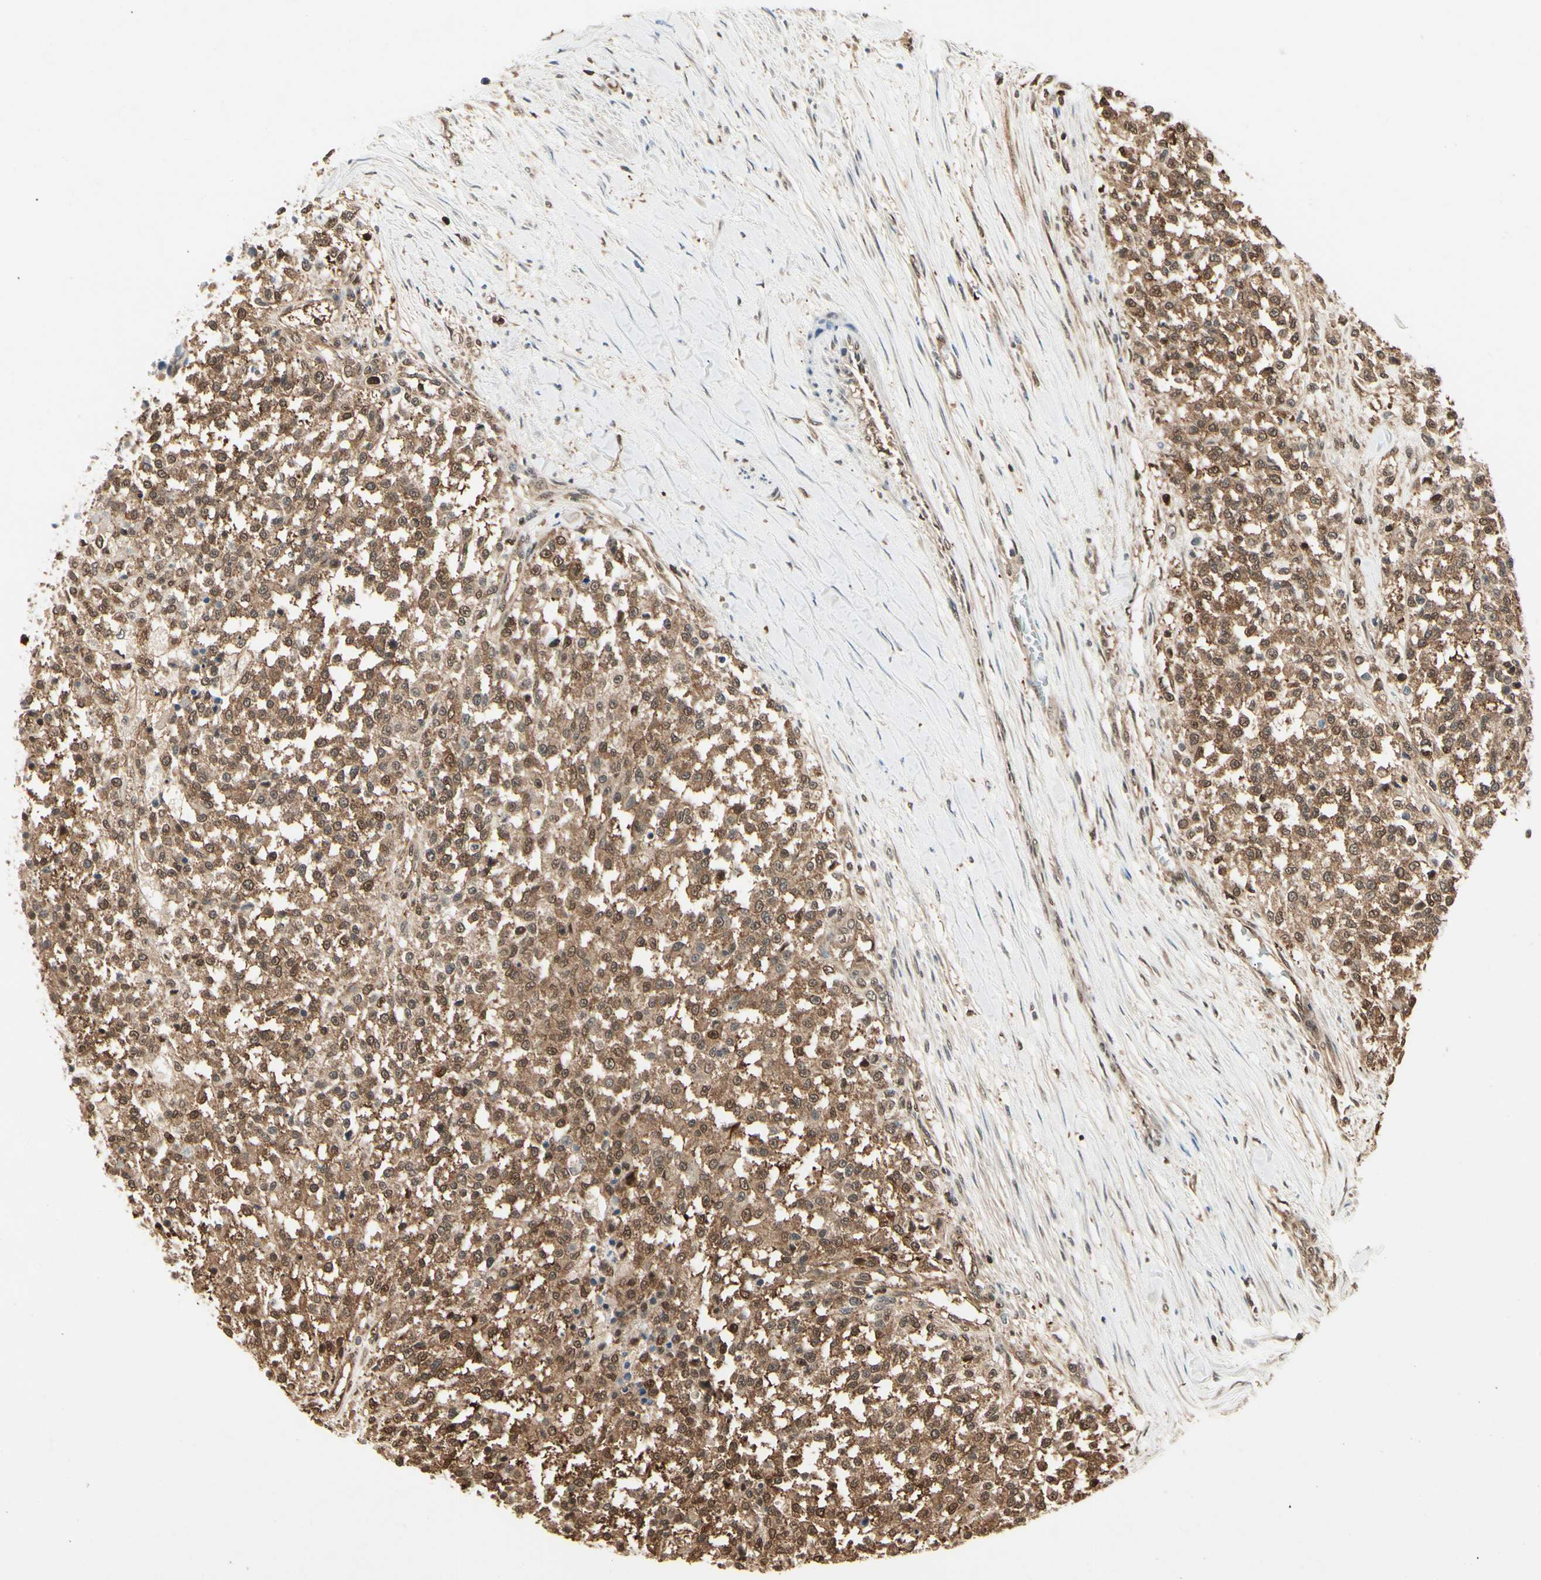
{"staining": {"intensity": "moderate", "quantity": ">75%", "location": "cytoplasmic/membranous"}, "tissue": "testis cancer", "cell_type": "Tumor cells", "image_type": "cancer", "snomed": [{"axis": "morphology", "description": "Seminoma, NOS"}, {"axis": "topography", "description": "Testis"}], "caption": "Protein expression analysis of testis cancer (seminoma) exhibits moderate cytoplasmic/membranous expression in about >75% of tumor cells.", "gene": "YWHAQ", "patient": {"sex": "male", "age": 59}}